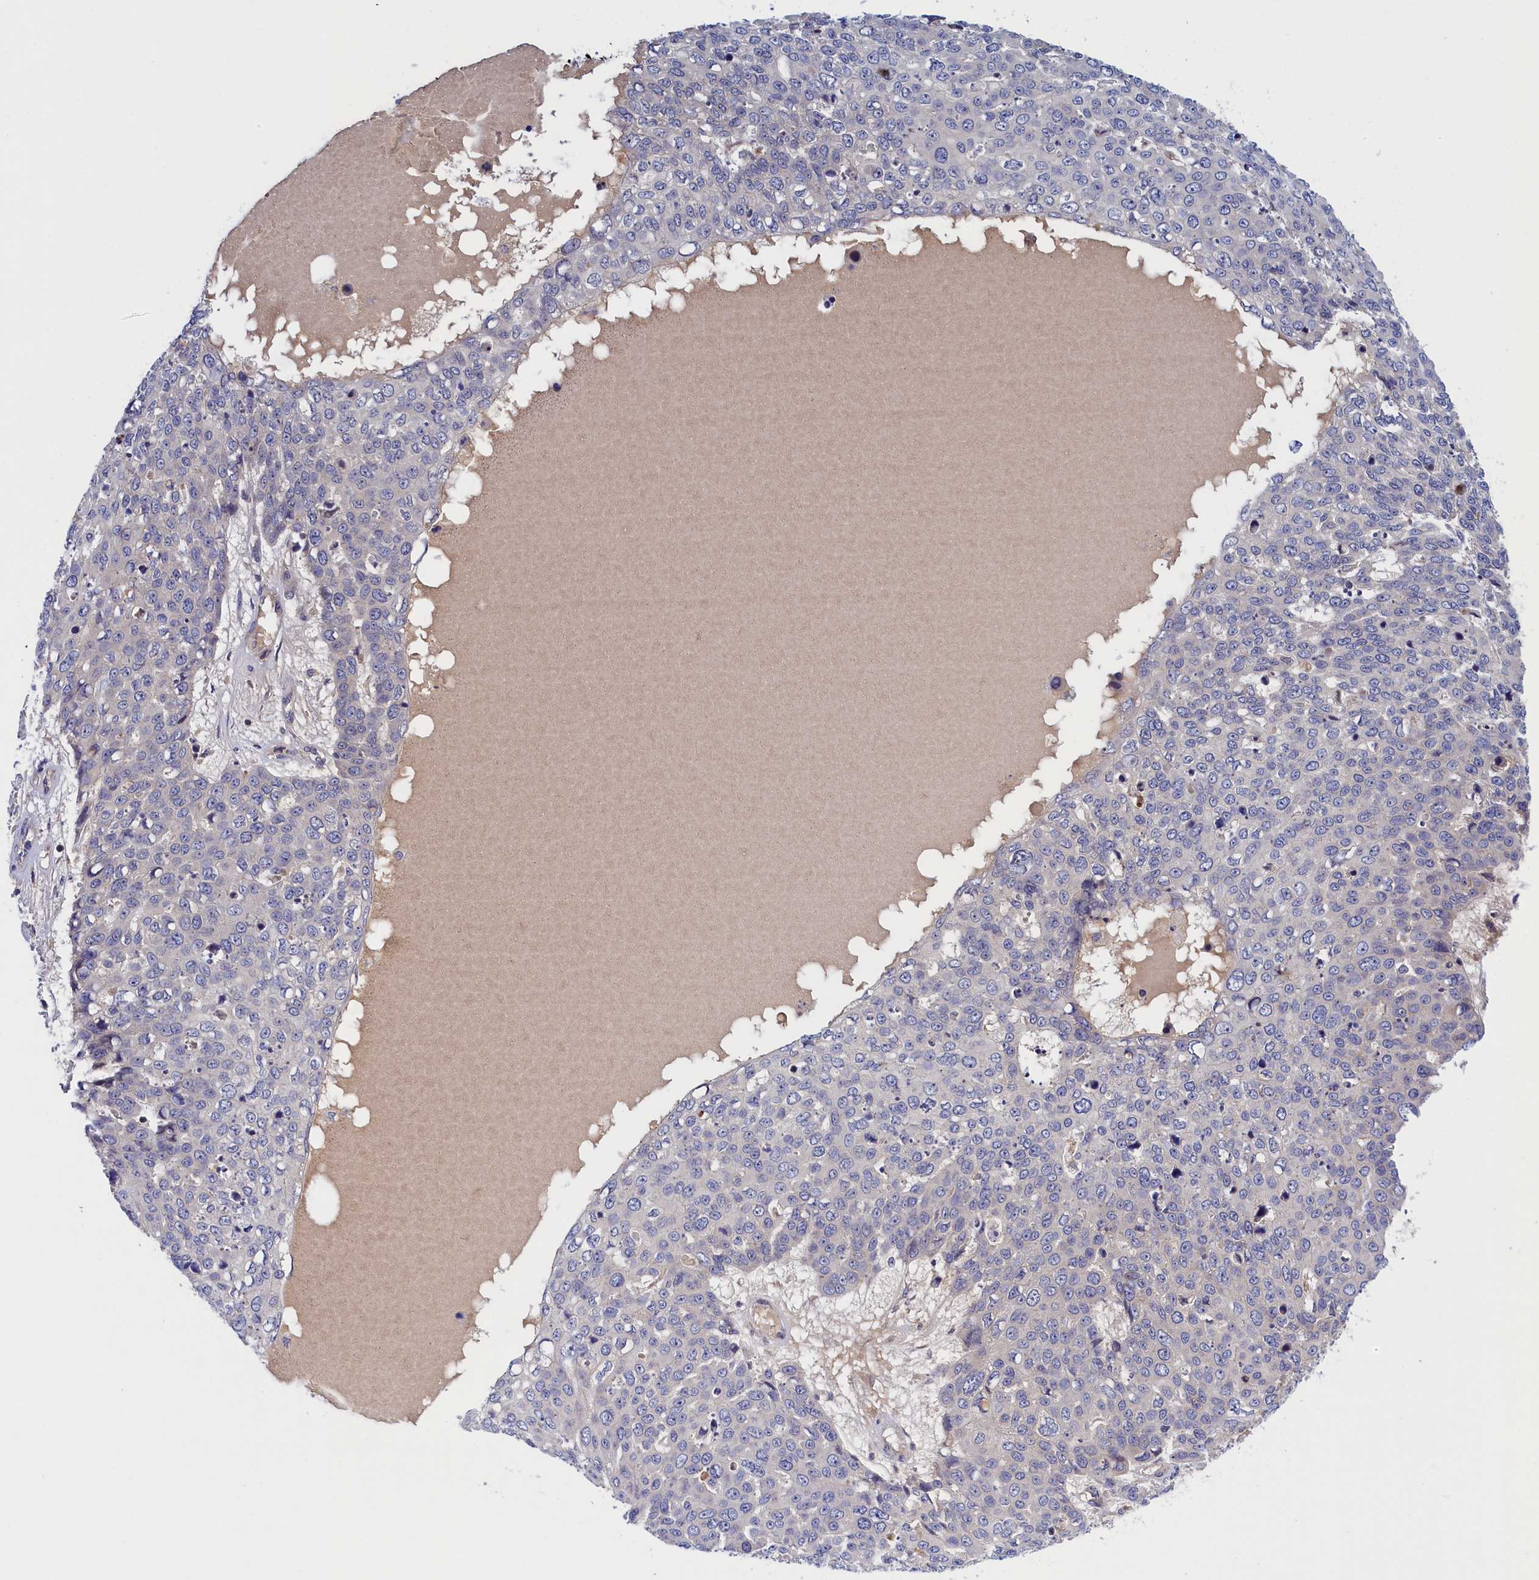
{"staining": {"intensity": "negative", "quantity": "none", "location": "none"}, "tissue": "skin cancer", "cell_type": "Tumor cells", "image_type": "cancer", "snomed": [{"axis": "morphology", "description": "Squamous cell carcinoma, NOS"}, {"axis": "topography", "description": "Skin"}], "caption": "Tumor cells are negative for protein expression in human skin squamous cell carcinoma.", "gene": "CRACD", "patient": {"sex": "male", "age": 71}}